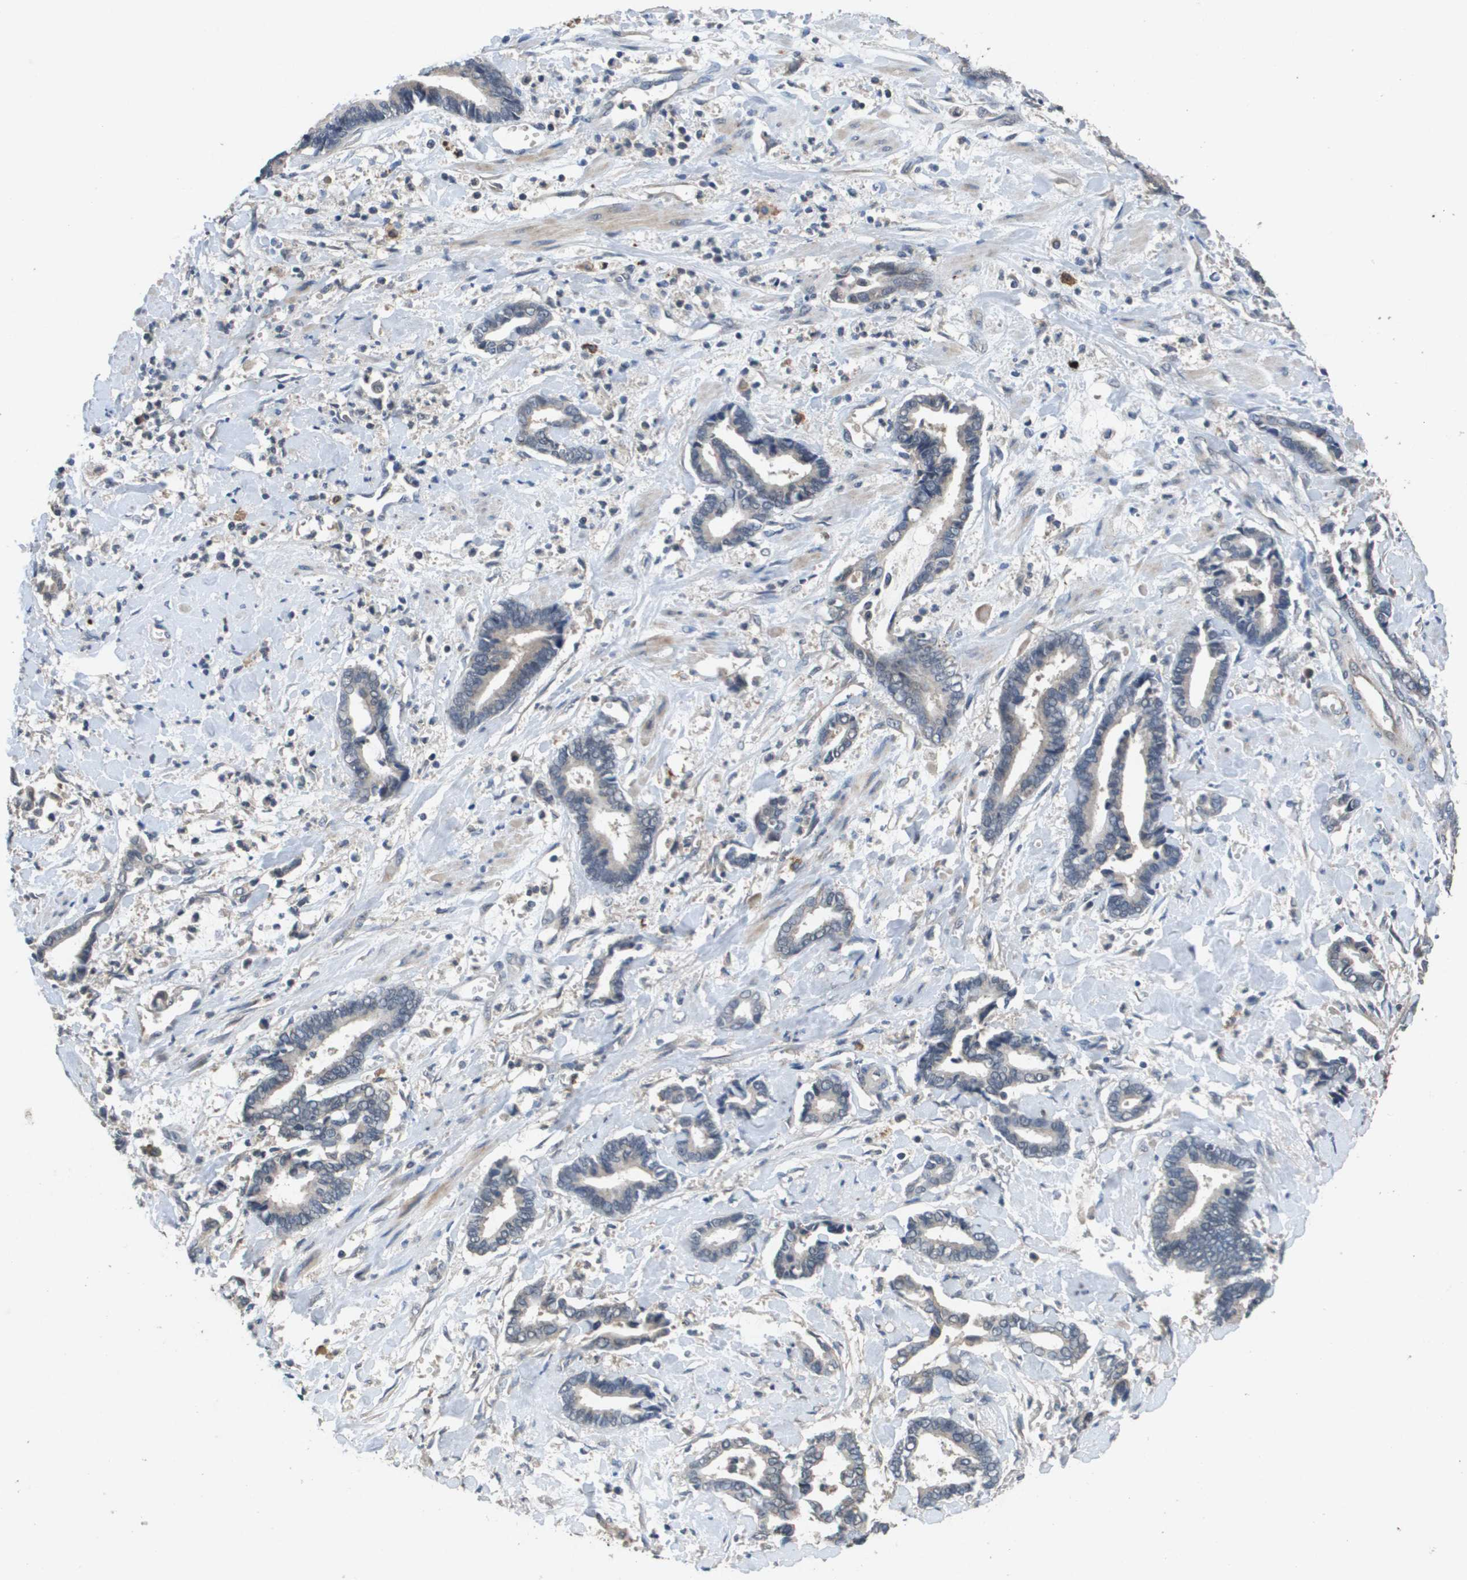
{"staining": {"intensity": "weak", "quantity": "<25%", "location": "cytoplasmic/membranous"}, "tissue": "cervical cancer", "cell_type": "Tumor cells", "image_type": "cancer", "snomed": [{"axis": "morphology", "description": "Adenocarcinoma, NOS"}, {"axis": "topography", "description": "Cervix"}], "caption": "An immunohistochemistry image of adenocarcinoma (cervical) is shown. There is no staining in tumor cells of adenocarcinoma (cervical). (Immunohistochemistry, brightfield microscopy, high magnification).", "gene": "PROC", "patient": {"sex": "female", "age": 44}}